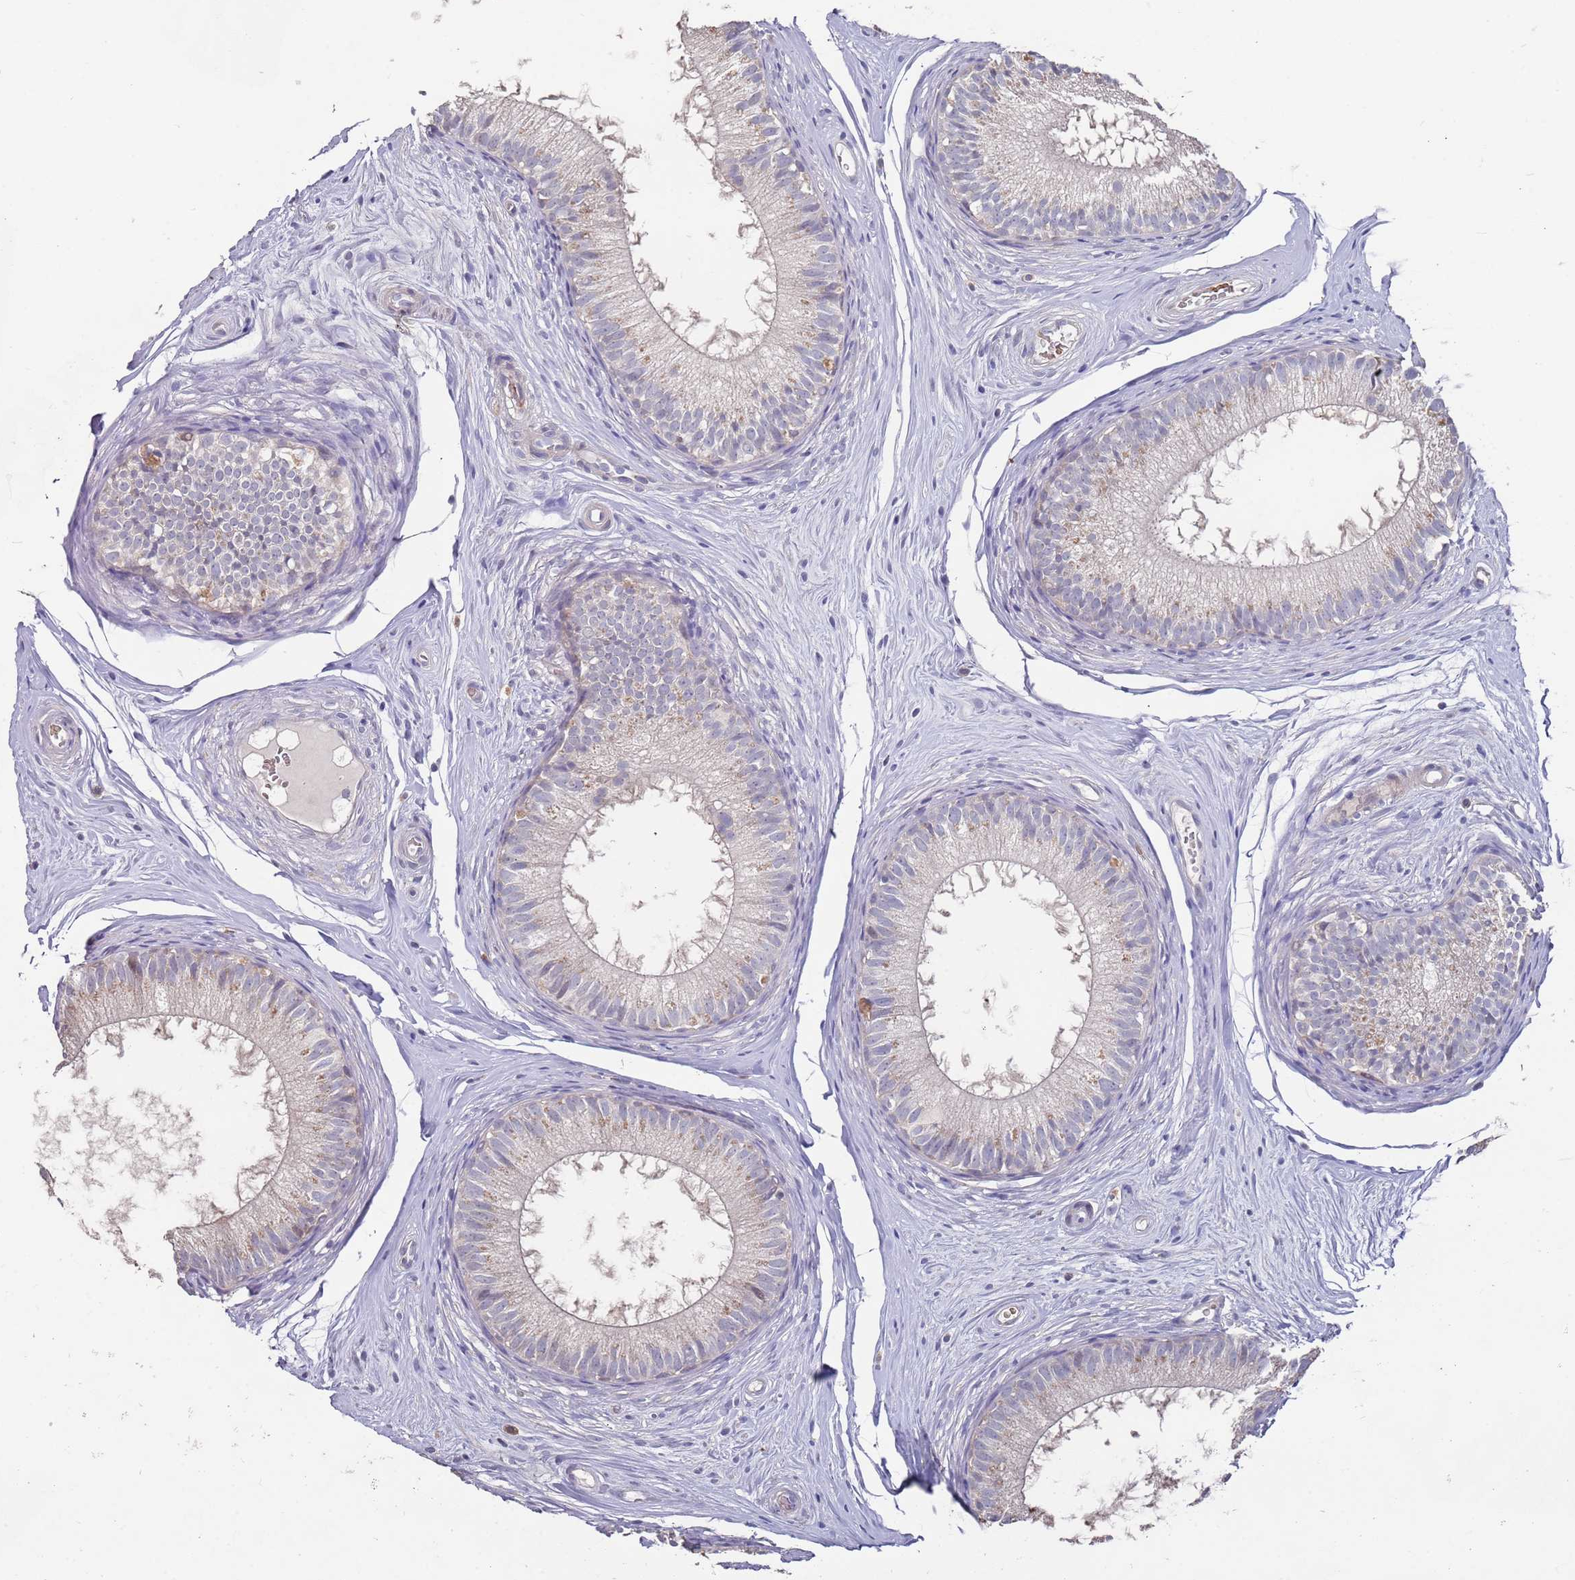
{"staining": {"intensity": "negative", "quantity": "none", "location": "none"}, "tissue": "epididymis", "cell_type": "Glandular cells", "image_type": "normal", "snomed": [{"axis": "morphology", "description": "Normal tissue, NOS"}, {"axis": "topography", "description": "Epididymis"}], "caption": "This is a histopathology image of IHC staining of benign epididymis, which shows no positivity in glandular cells.", "gene": "LACC1", "patient": {"sex": "male", "age": 34}}